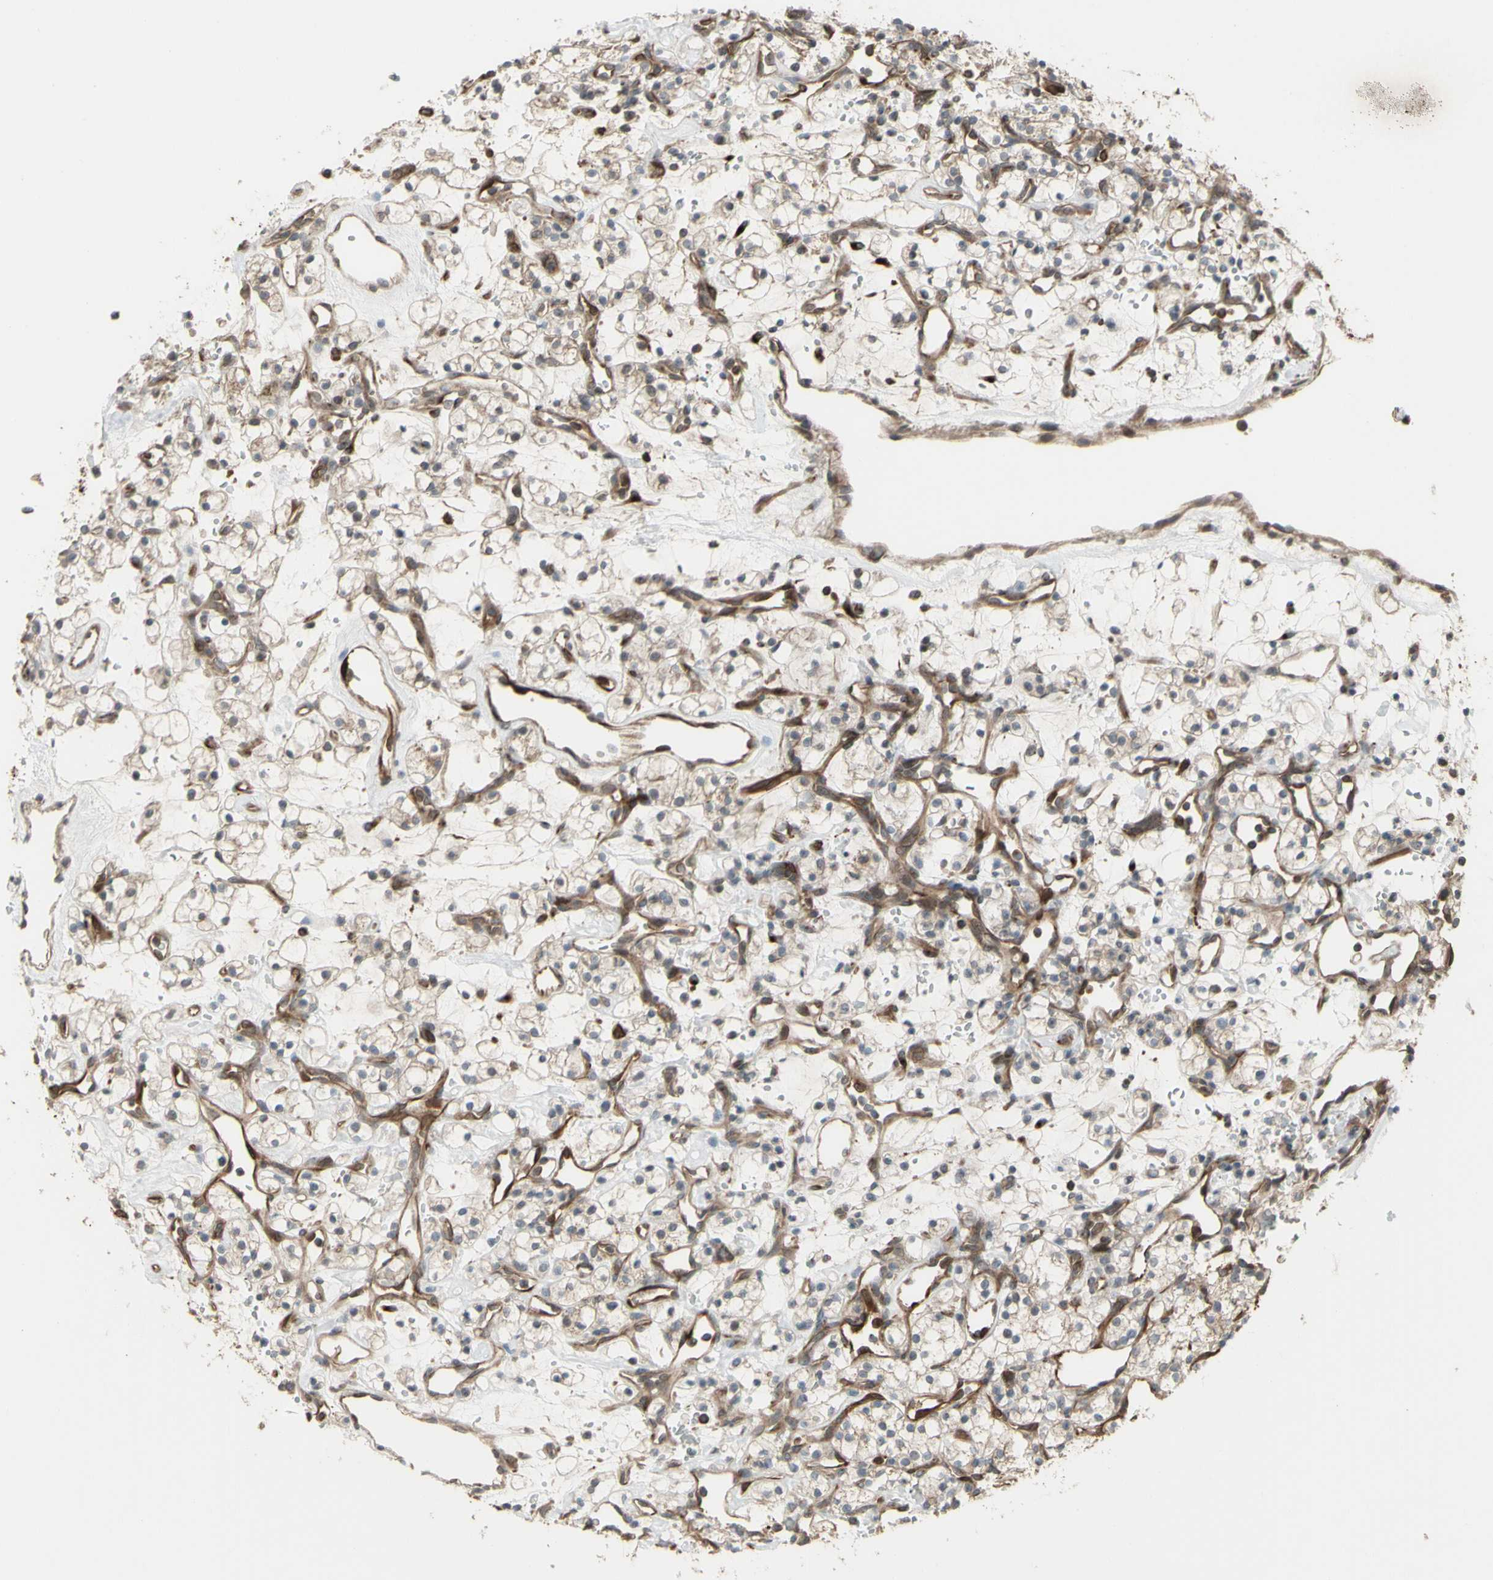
{"staining": {"intensity": "weak", "quantity": "<25%", "location": "cytoplasmic/membranous"}, "tissue": "renal cancer", "cell_type": "Tumor cells", "image_type": "cancer", "snomed": [{"axis": "morphology", "description": "Adenocarcinoma, NOS"}, {"axis": "topography", "description": "Kidney"}], "caption": "An immunohistochemistry (IHC) micrograph of adenocarcinoma (renal) is shown. There is no staining in tumor cells of adenocarcinoma (renal).", "gene": "FLII", "patient": {"sex": "female", "age": 60}}